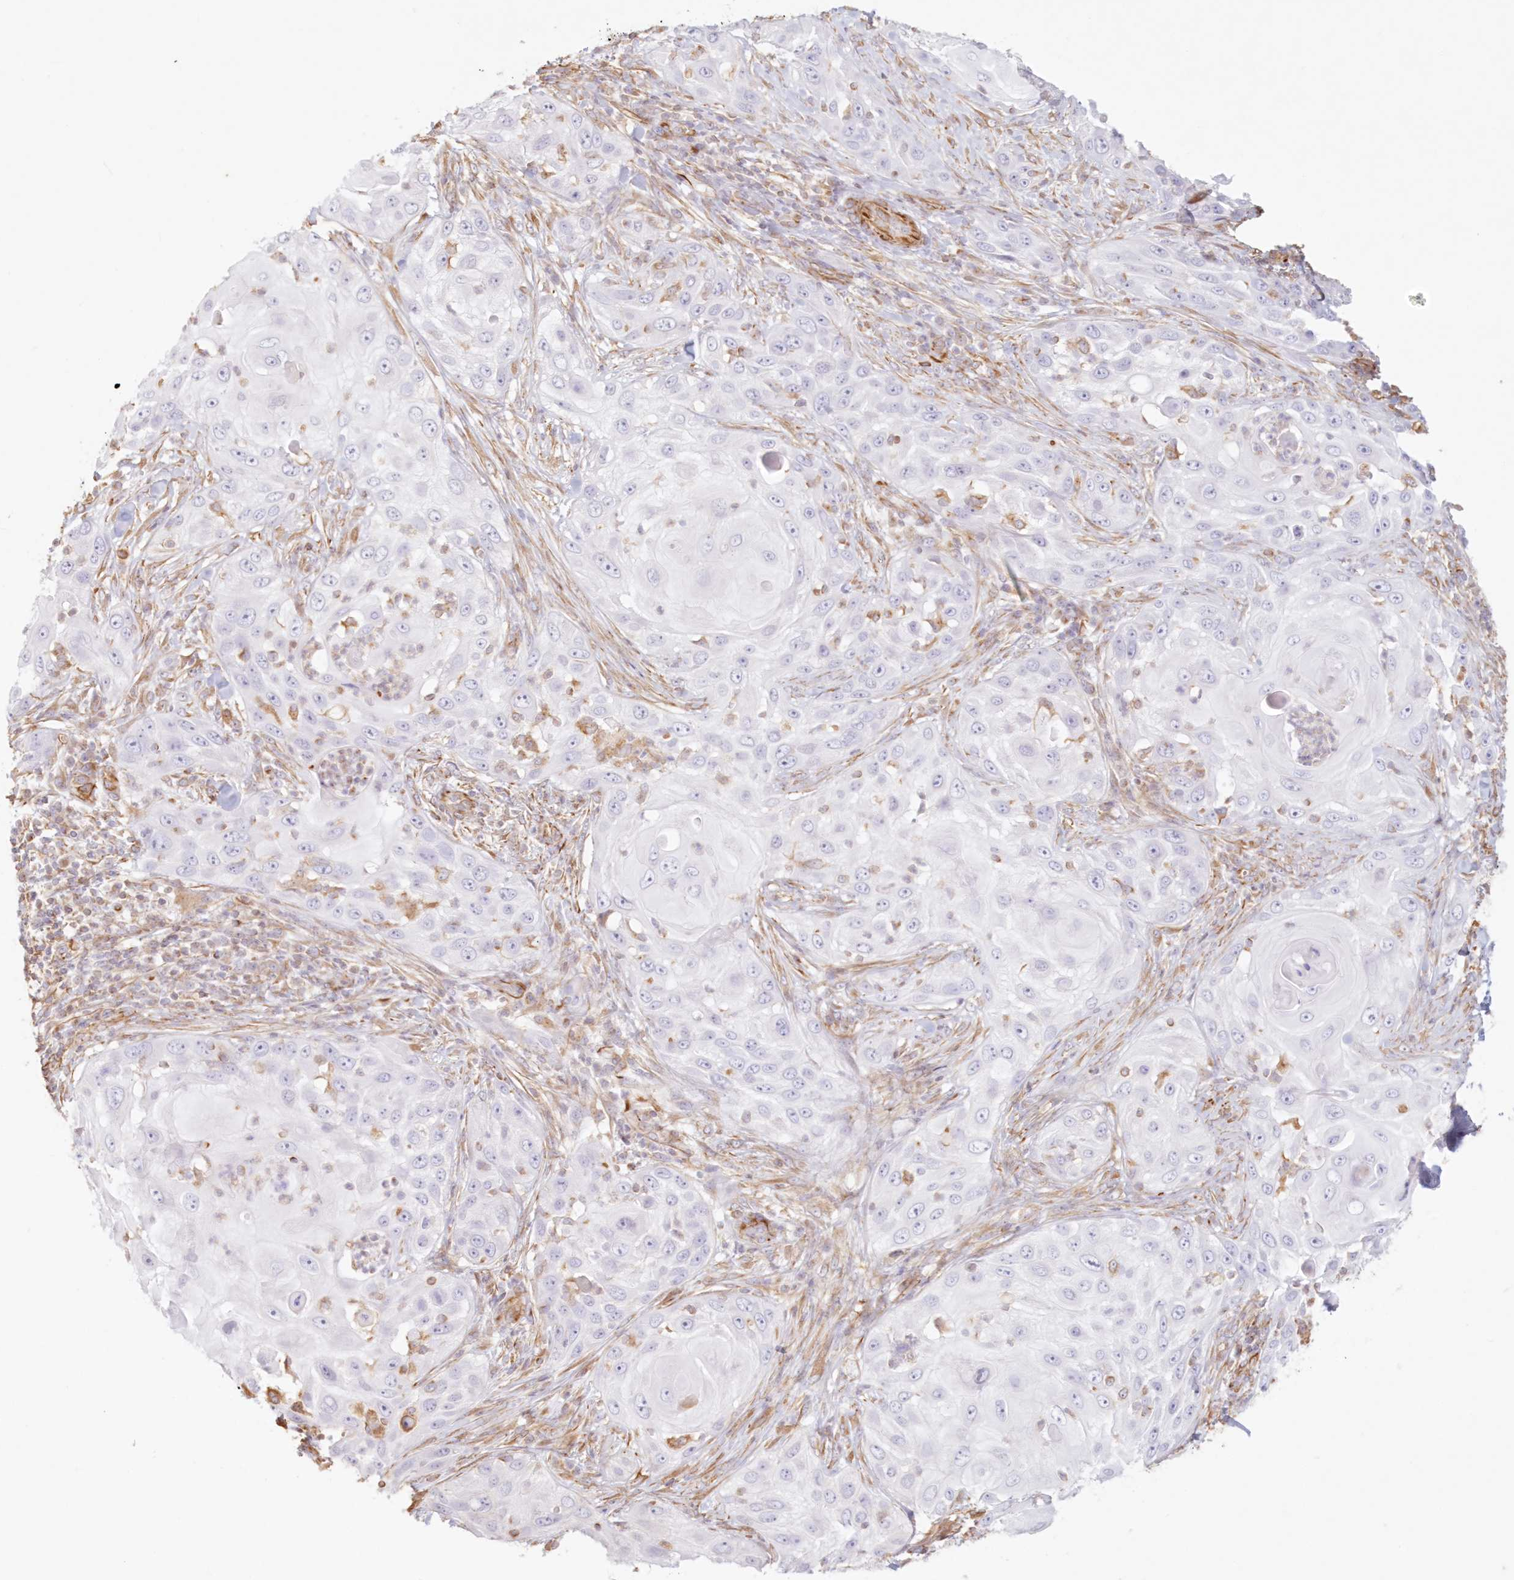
{"staining": {"intensity": "negative", "quantity": "none", "location": "none"}, "tissue": "skin cancer", "cell_type": "Tumor cells", "image_type": "cancer", "snomed": [{"axis": "morphology", "description": "Squamous cell carcinoma, NOS"}, {"axis": "topography", "description": "Skin"}], "caption": "This is an immunohistochemistry (IHC) photomicrograph of skin cancer (squamous cell carcinoma). There is no staining in tumor cells.", "gene": "DMRTB1", "patient": {"sex": "female", "age": 44}}